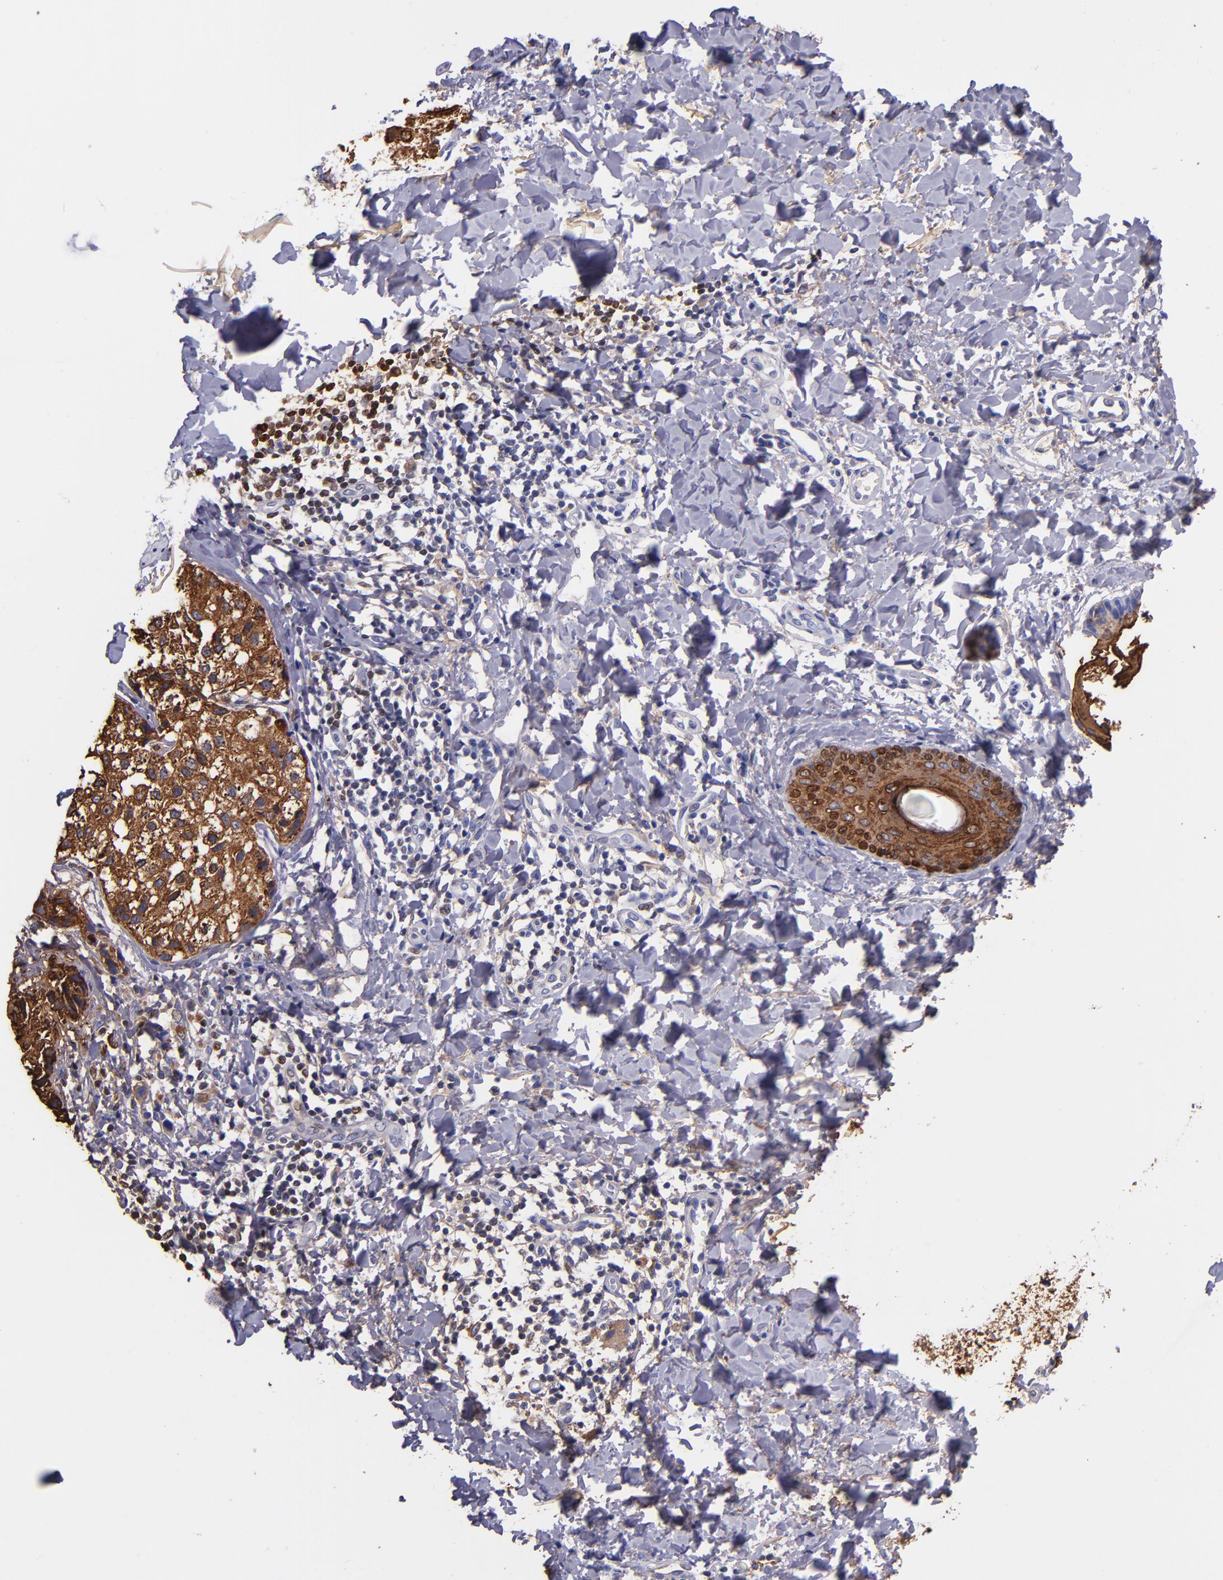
{"staining": {"intensity": "strong", "quantity": ">75%", "location": "cytoplasmic/membranous"}, "tissue": "melanoma", "cell_type": "Tumor cells", "image_type": "cancer", "snomed": [{"axis": "morphology", "description": "Malignant melanoma, NOS"}, {"axis": "topography", "description": "Skin"}], "caption": "An image of malignant melanoma stained for a protein exhibits strong cytoplasmic/membranous brown staining in tumor cells.", "gene": "IVL", "patient": {"sex": "male", "age": 23}}